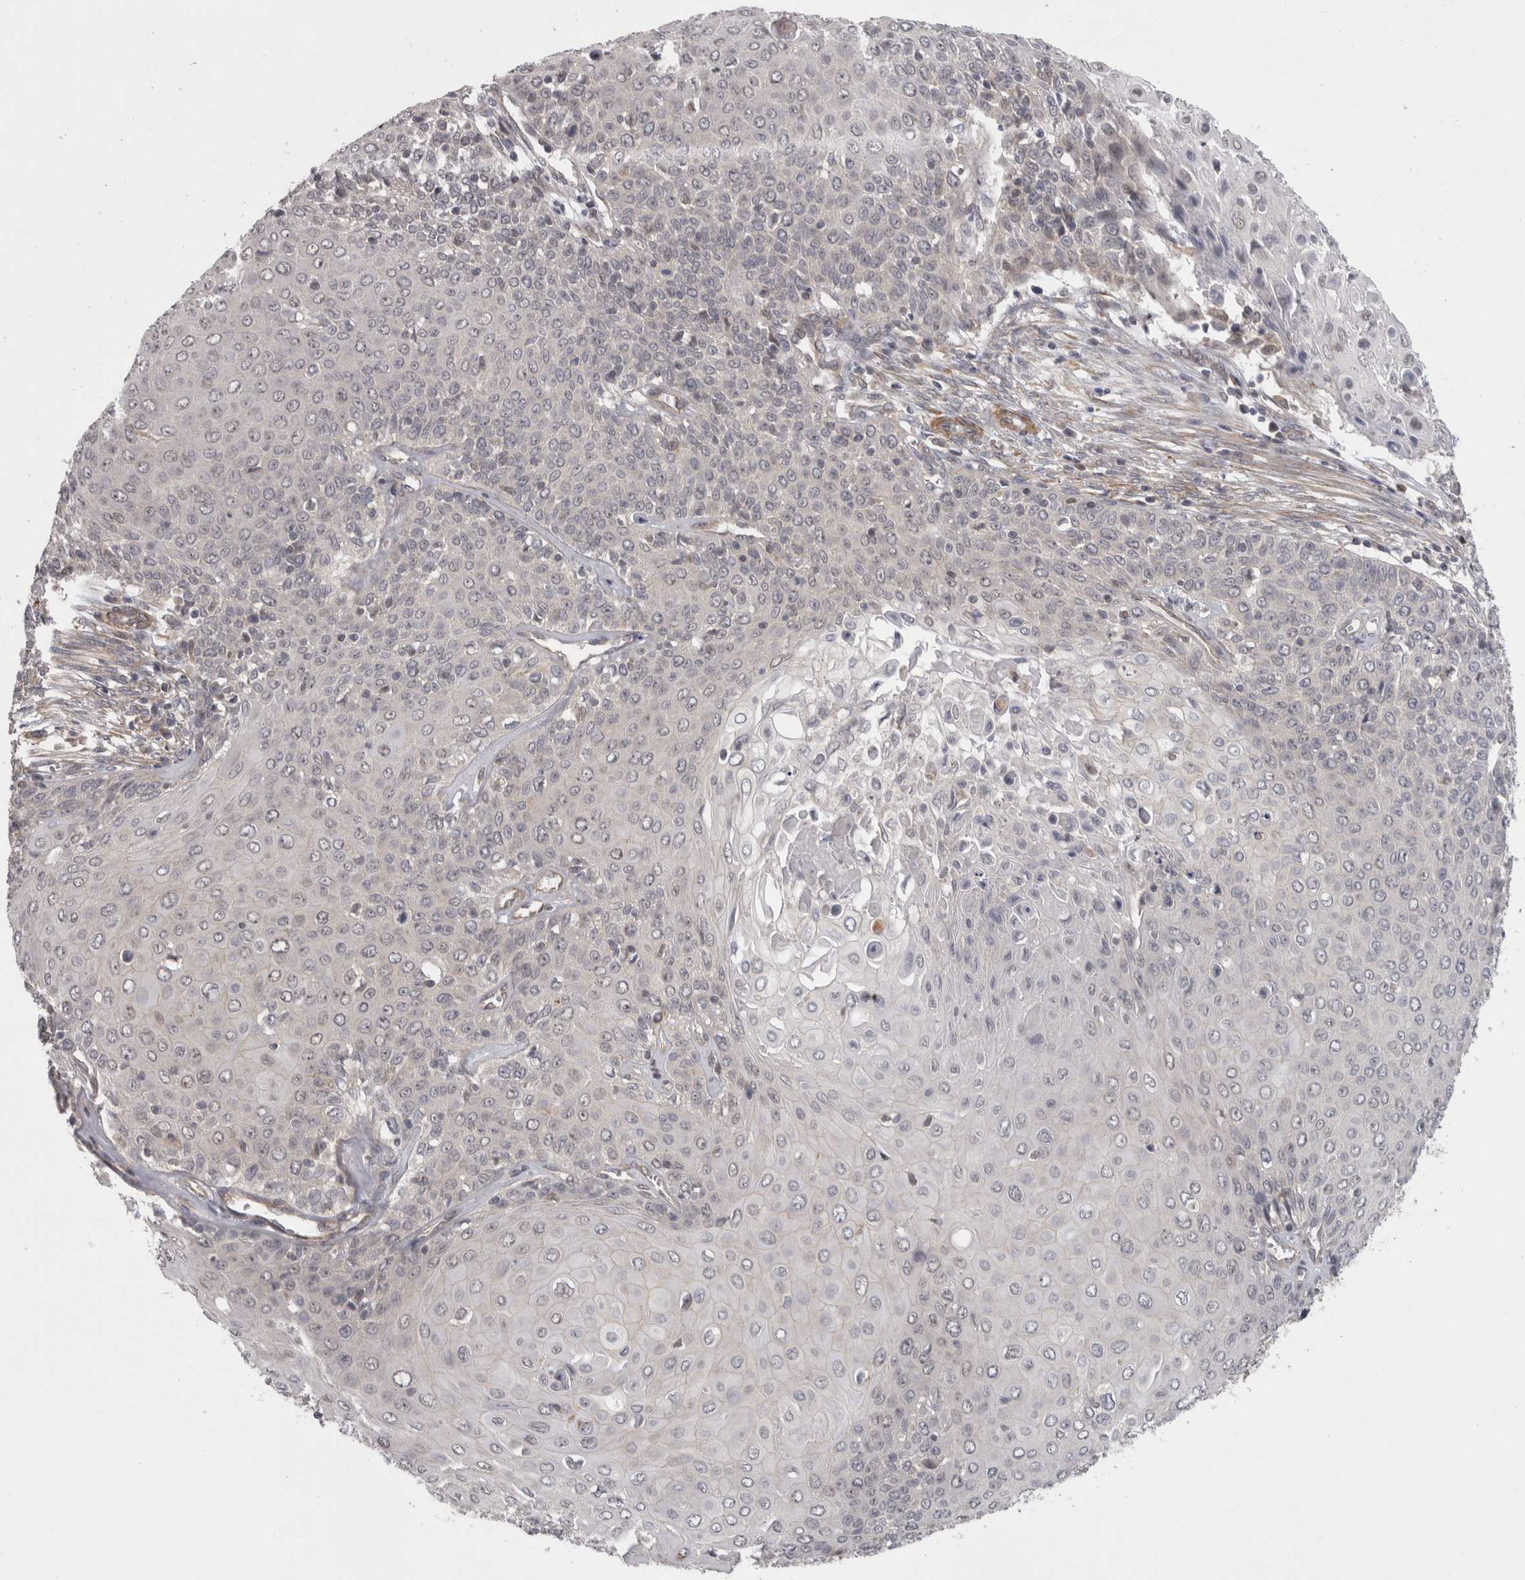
{"staining": {"intensity": "negative", "quantity": "none", "location": "none"}, "tissue": "cervical cancer", "cell_type": "Tumor cells", "image_type": "cancer", "snomed": [{"axis": "morphology", "description": "Squamous cell carcinoma, NOS"}, {"axis": "topography", "description": "Cervix"}], "caption": "IHC of human squamous cell carcinoma (cervical) demonstrates no staining in tumor cells.", "gene": "RMDN1", "patient": {"sex": "female", "age": 39}}